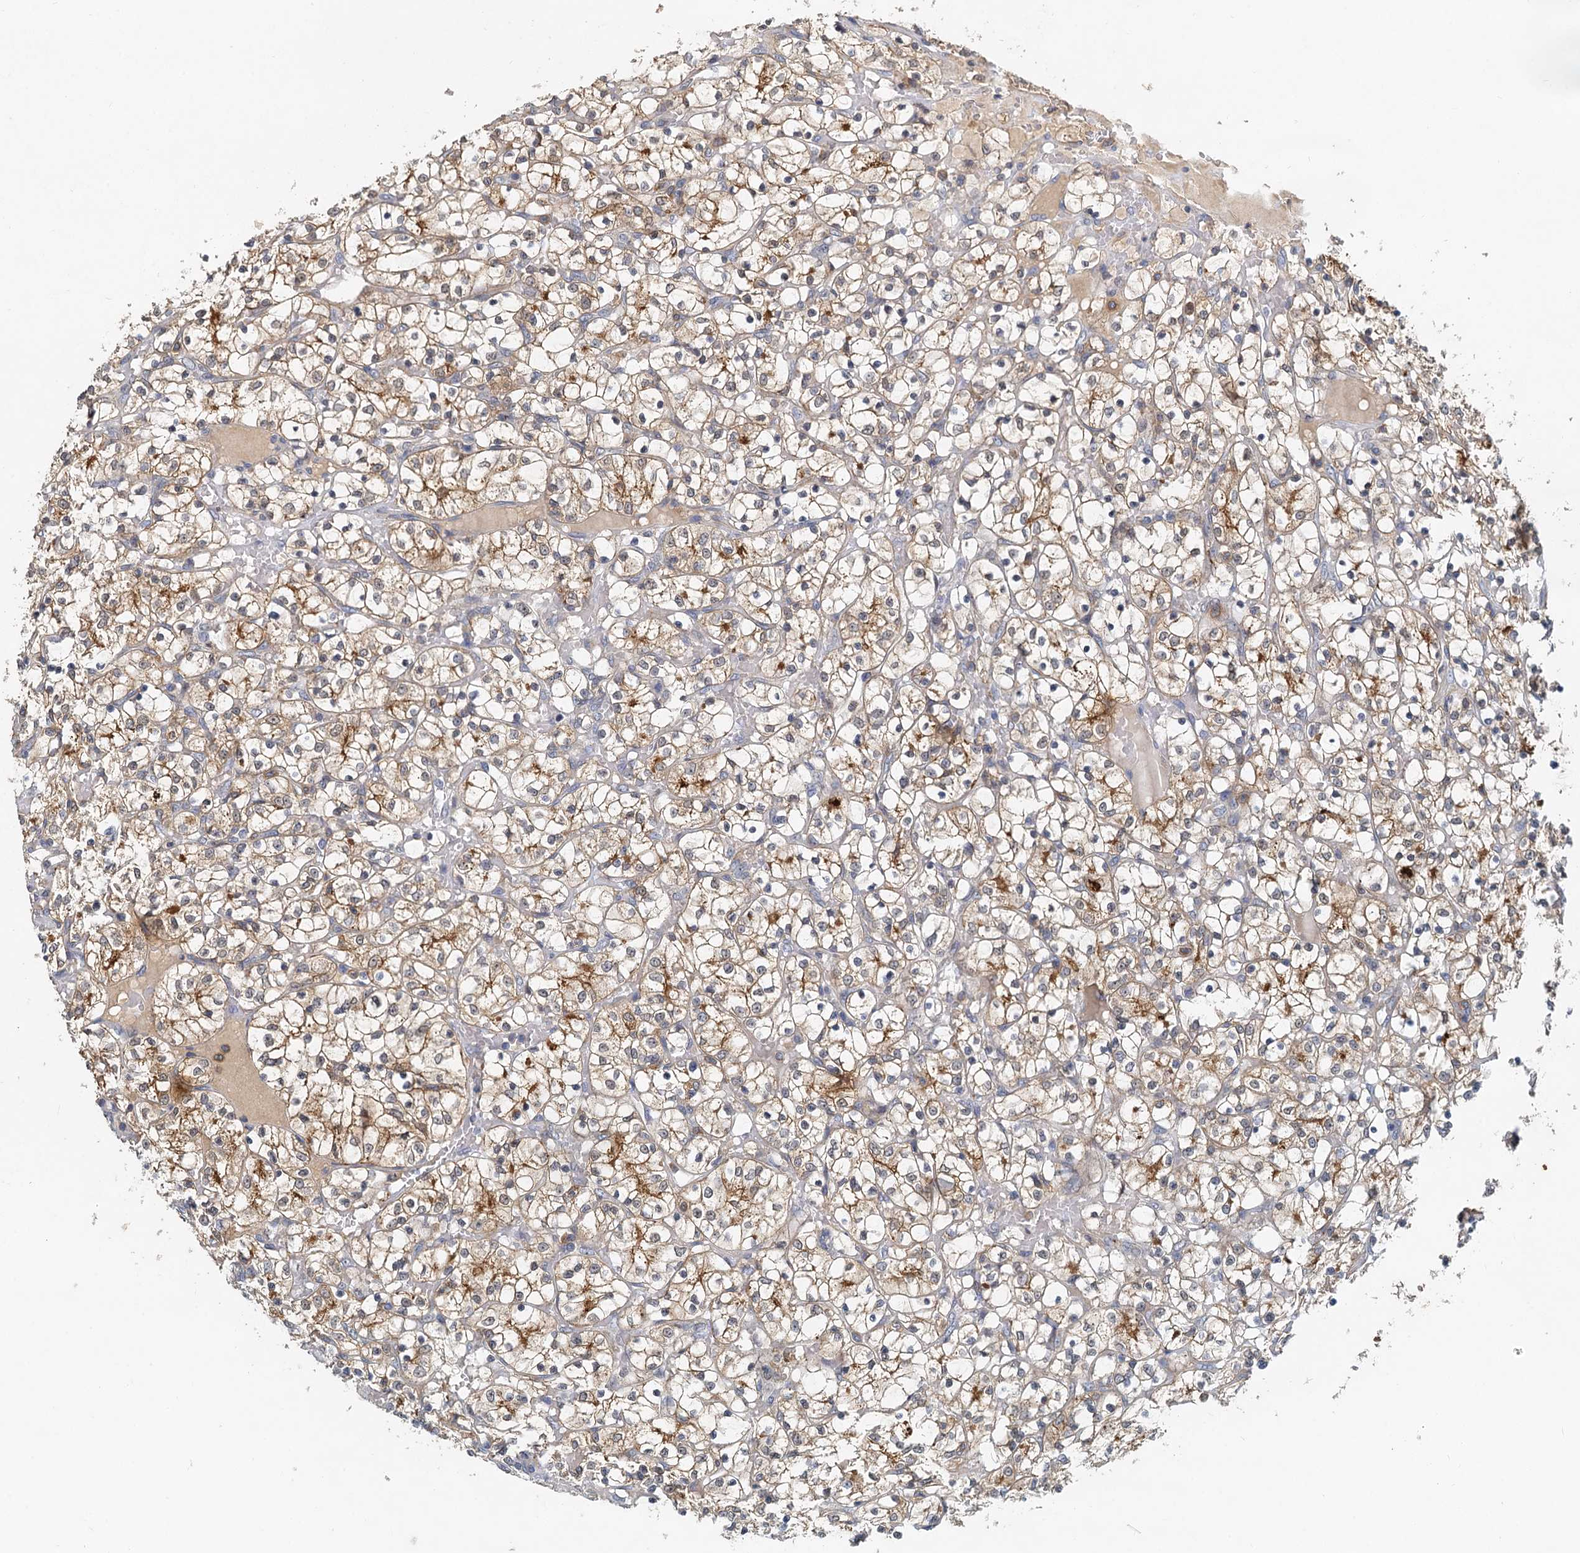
{"staining": {"intensity": "moderate", "quantity": ">75%", "location": "cytoplasmic/membranous"}, "tissue": "renal cancer", "cell_type": "Tumor cells", "image_type": "cancer", "snomed": [{"axis": "morphology", "description": "Adenocarcinoma, NOS"}, {"axis": "topography", "description": "Kidney"}], "caption": "A micrograph of human renal cancer (adenocarcinoma) stained for a protein demonstrates moderate cytoplasmic/membranous brown staining in tumor cells.", "gene": "TOLLIP", "patient": {"sex": "female", "age": 69}}